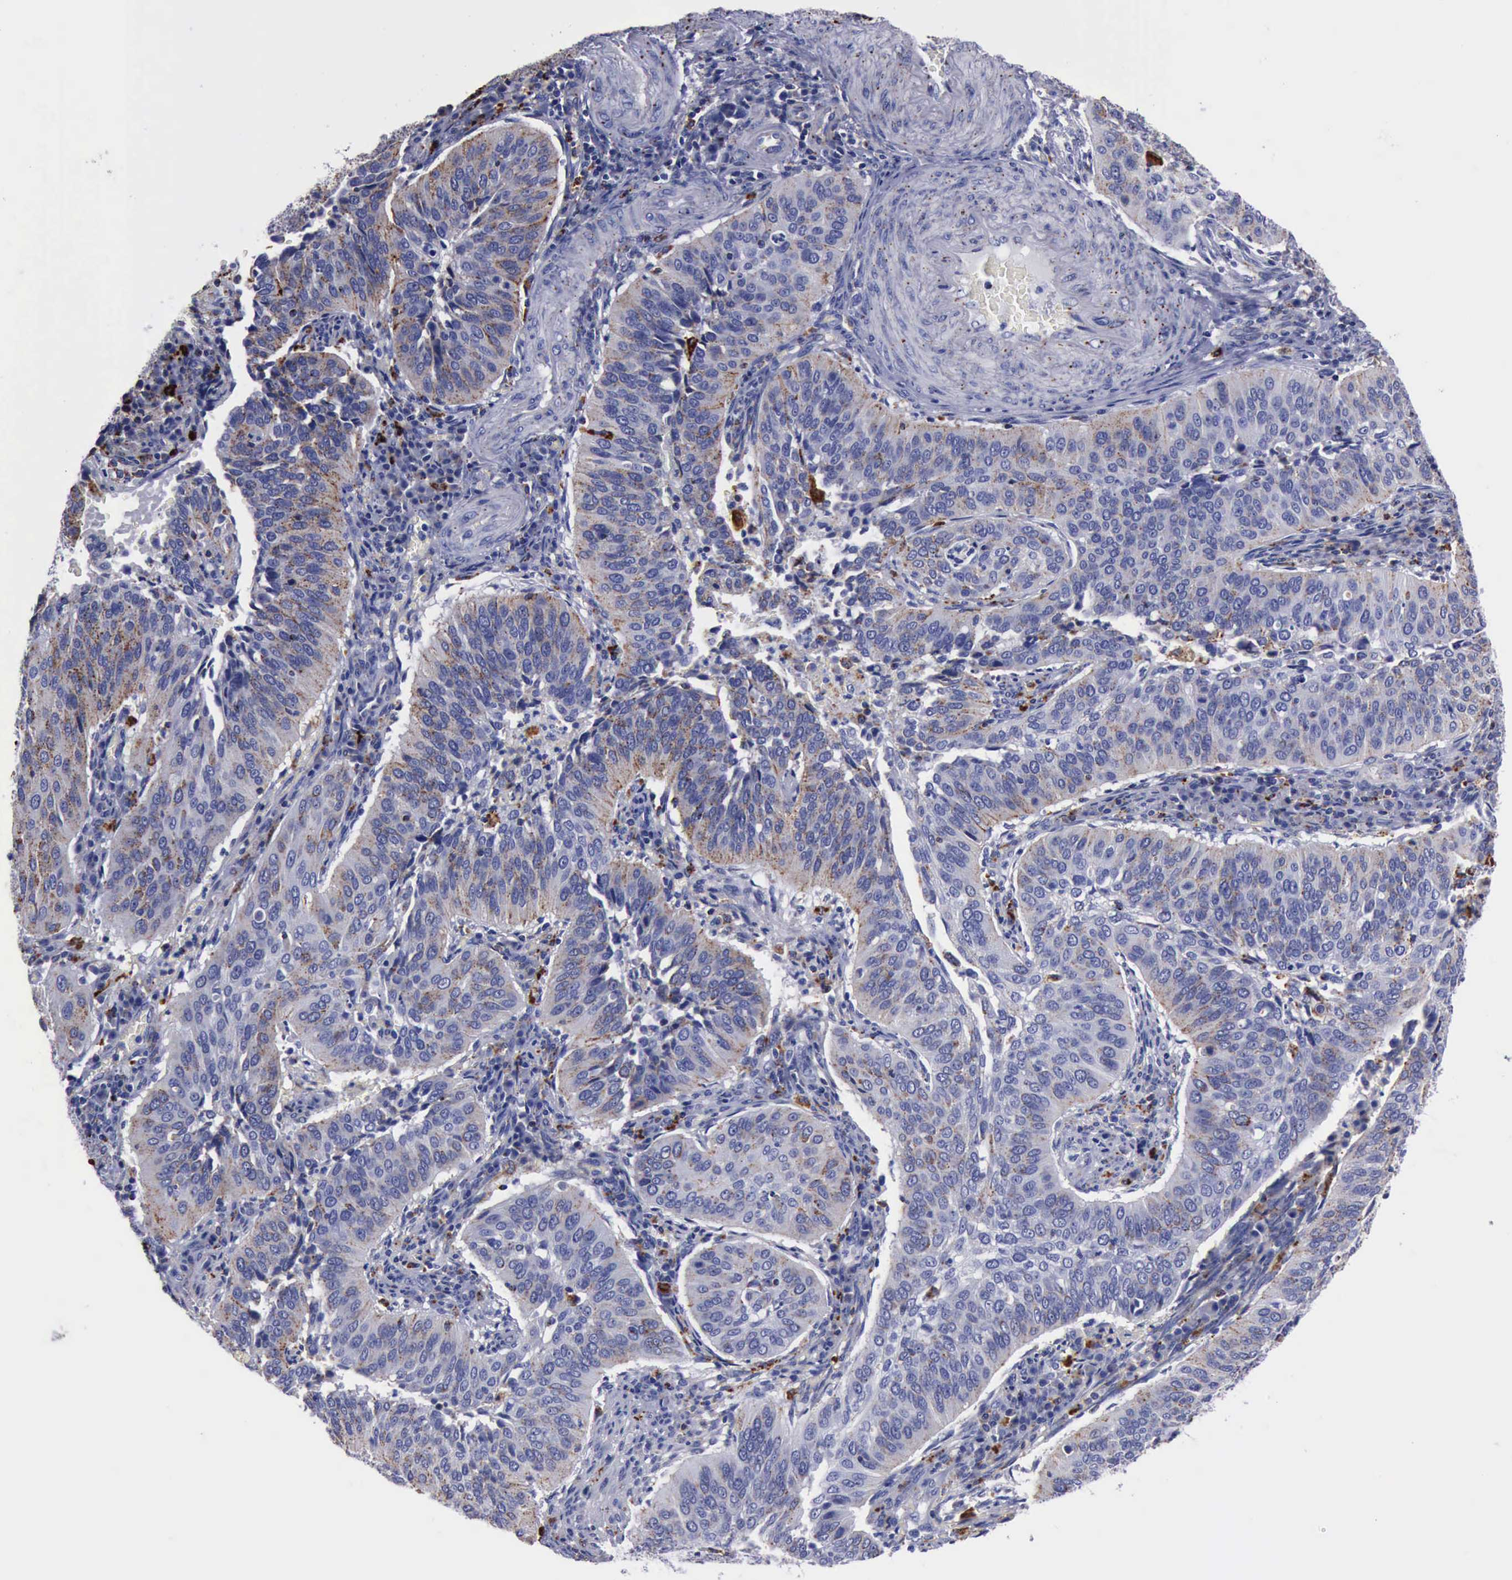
{"staining": {"intensity": "weak", "quantity": "25%-75%", "location": "cytoplasmic/membranous"}, "tissue": "cervical cancer", "cell_type": "Tumor cells", "image_type": "cancer", "snomed": [{"axis": "morphology", "description": "Squamous cell carcinoma, NOS"}, {"axis": "topography", "description": "Cervix"}], "caption": "Human cervical squamous cell carcinoma stained with a brown dye shows weak cytoplasmic/membranous positive positivity in about 25%-75% of tumor cells.", "gene": "CTSD", "patient": {"sex": "female", "age": 39}}